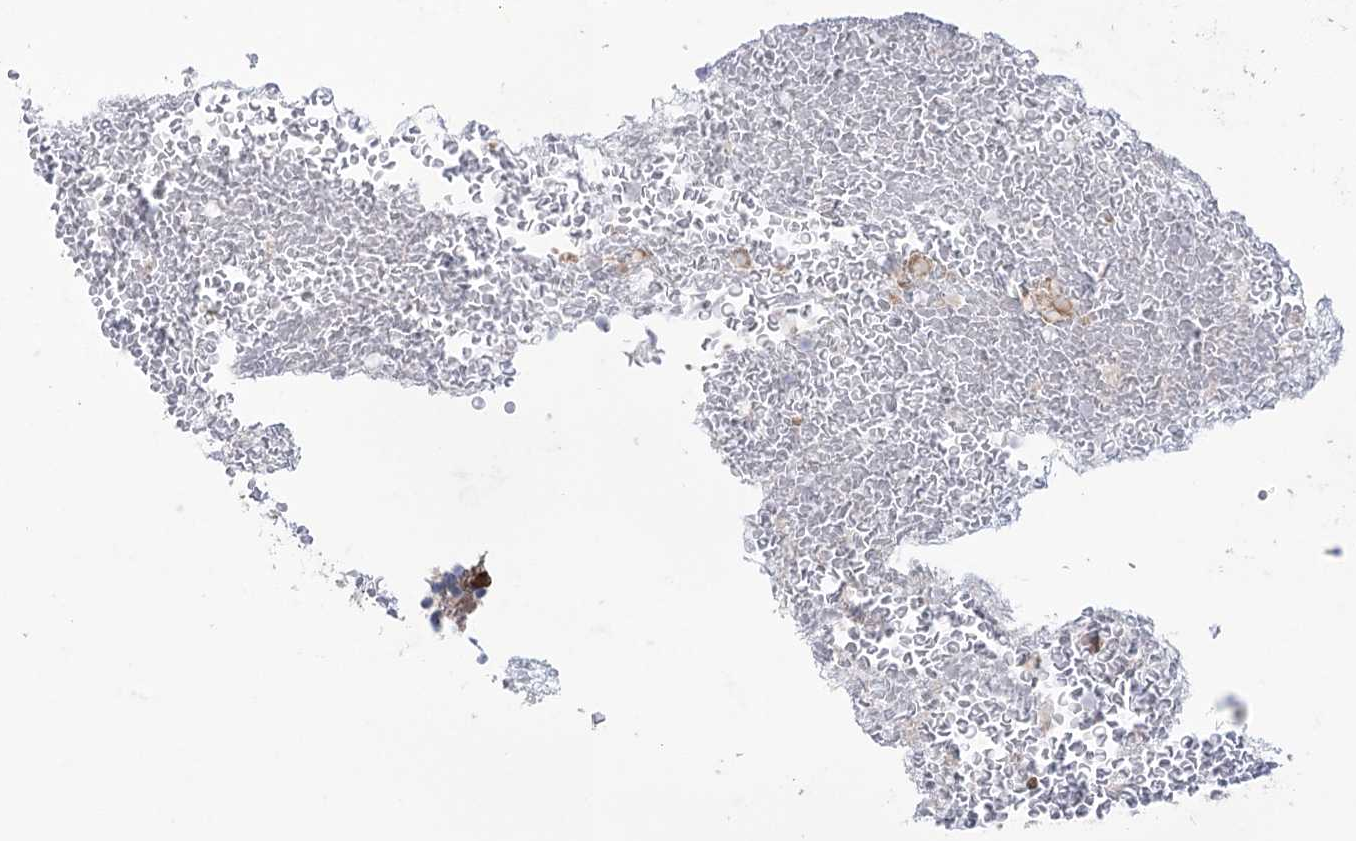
{"staining": {"intensity": "weak", "quantity": ">75%", "location": "cytoplasmic/membranous"}, "tissue": "urothelial cancer", "cell_type": "Tumor cells", "image_type": "cancer", "snomed": [{"axis": "morphology", "description": "Urothelial carcinoma, Low grade"}, {"axis": "topography", "description": "Urinary bladder"}], "caption": "Weak cytoplasmic/membranous staining for a protein is present in about >75% of tumor cells of low-grade urothelial carcinoma using IHC.", "gene": "MTCH2", "patient": {"sex": "male", "age": 78}}